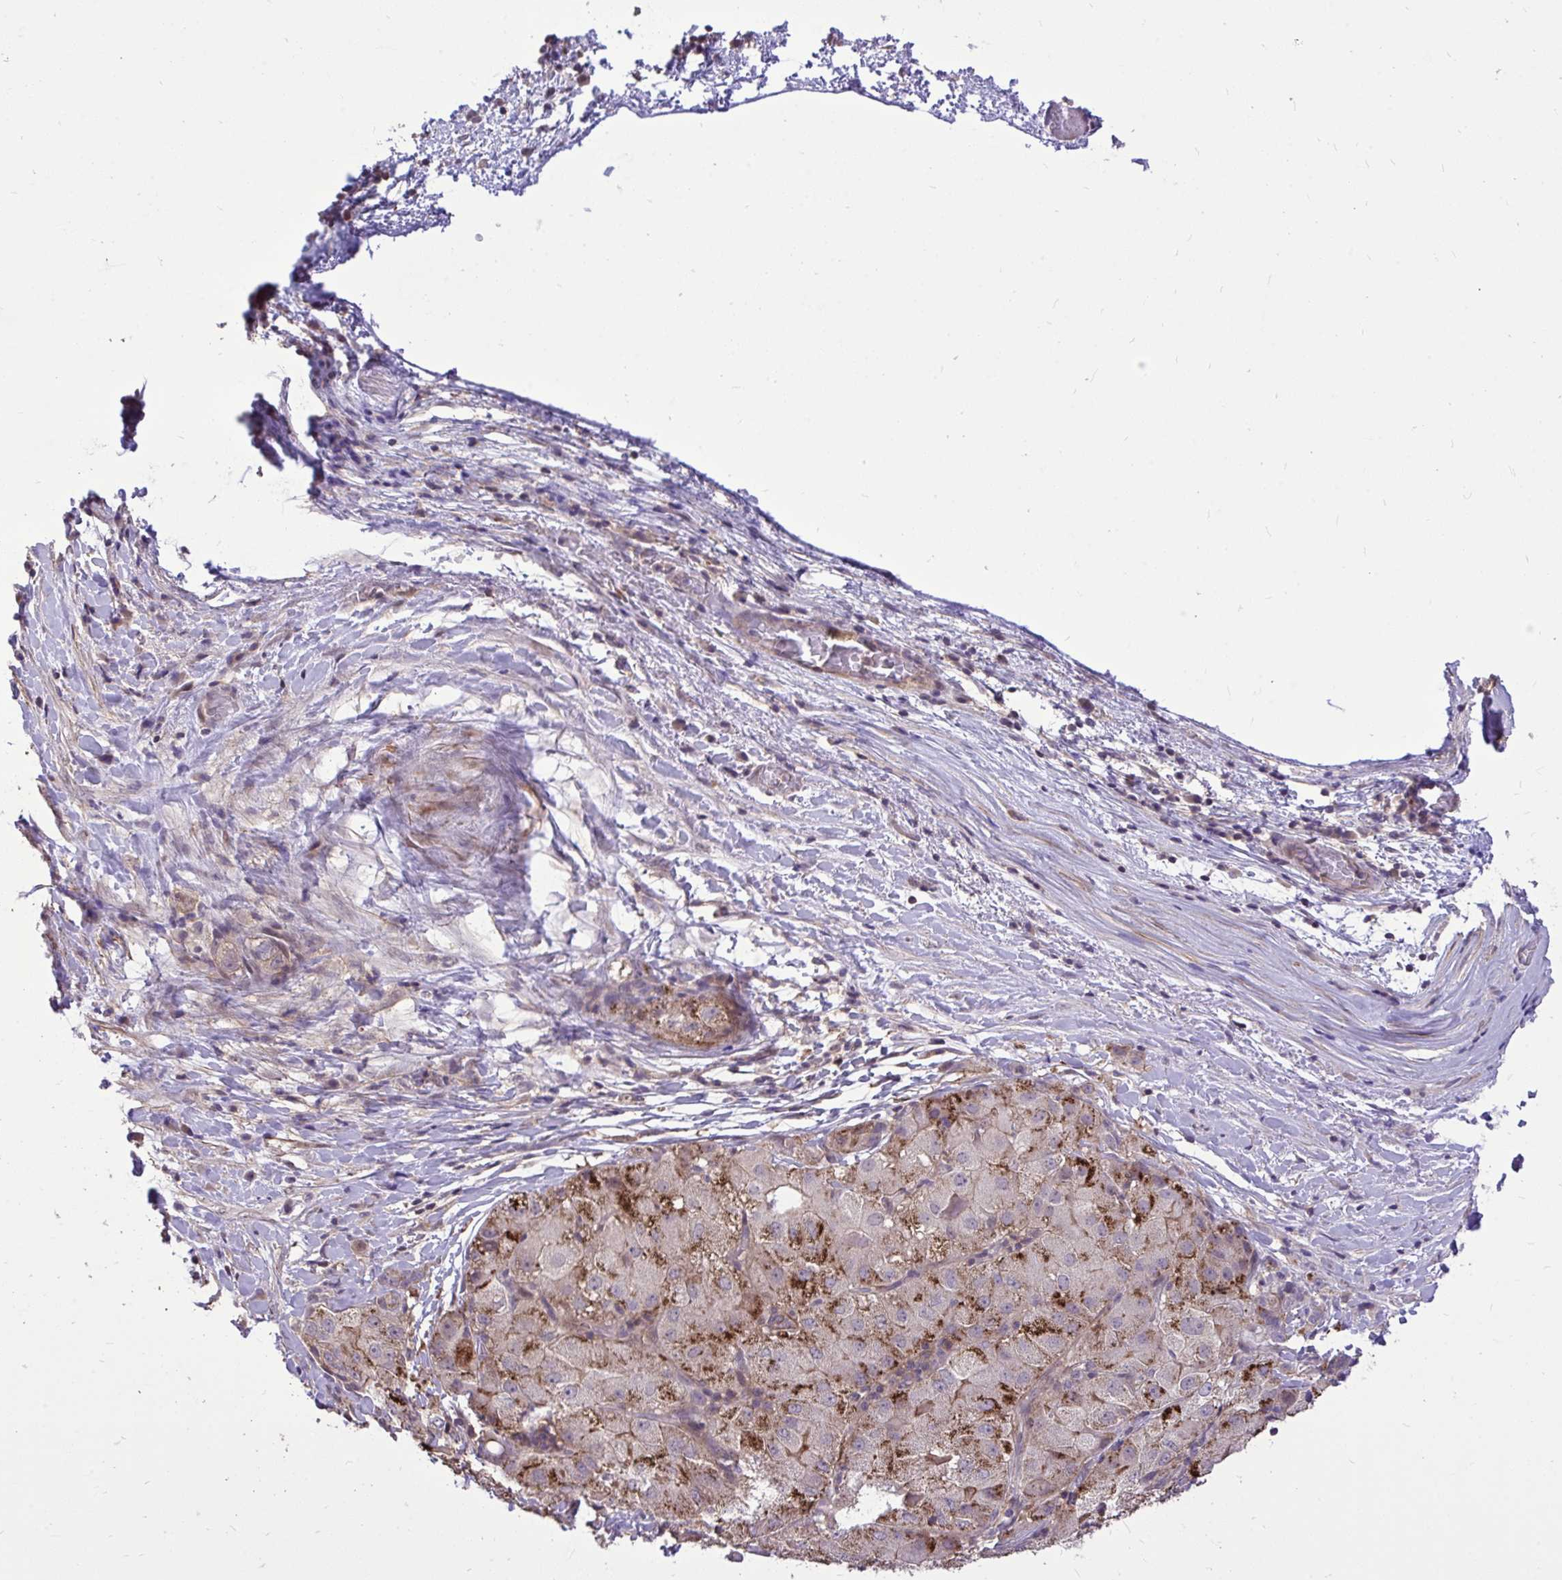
{"staining": {"intensity": "moderate", "quantity": "25%-75%", "location": "cytoplasmic/membranous"}, "tissue": "liver cancer", "cell_type": "Tumor cells", "image_type": "cancer", "snomed": [{"axis": "morphology", "description": "Carcinoma, Hepatocellular, NOS"}, {"axis": "topography", "description": "Liver"}], "caption": "Tumor cells reveal medium levels of moderate cytoplasmic/membranous positivity in approximately 25%-75% of cells in human hepatocellular carcinoma (liver).", "gene": "IGFL2", "patient": {"sex": "male", "age": 80}}